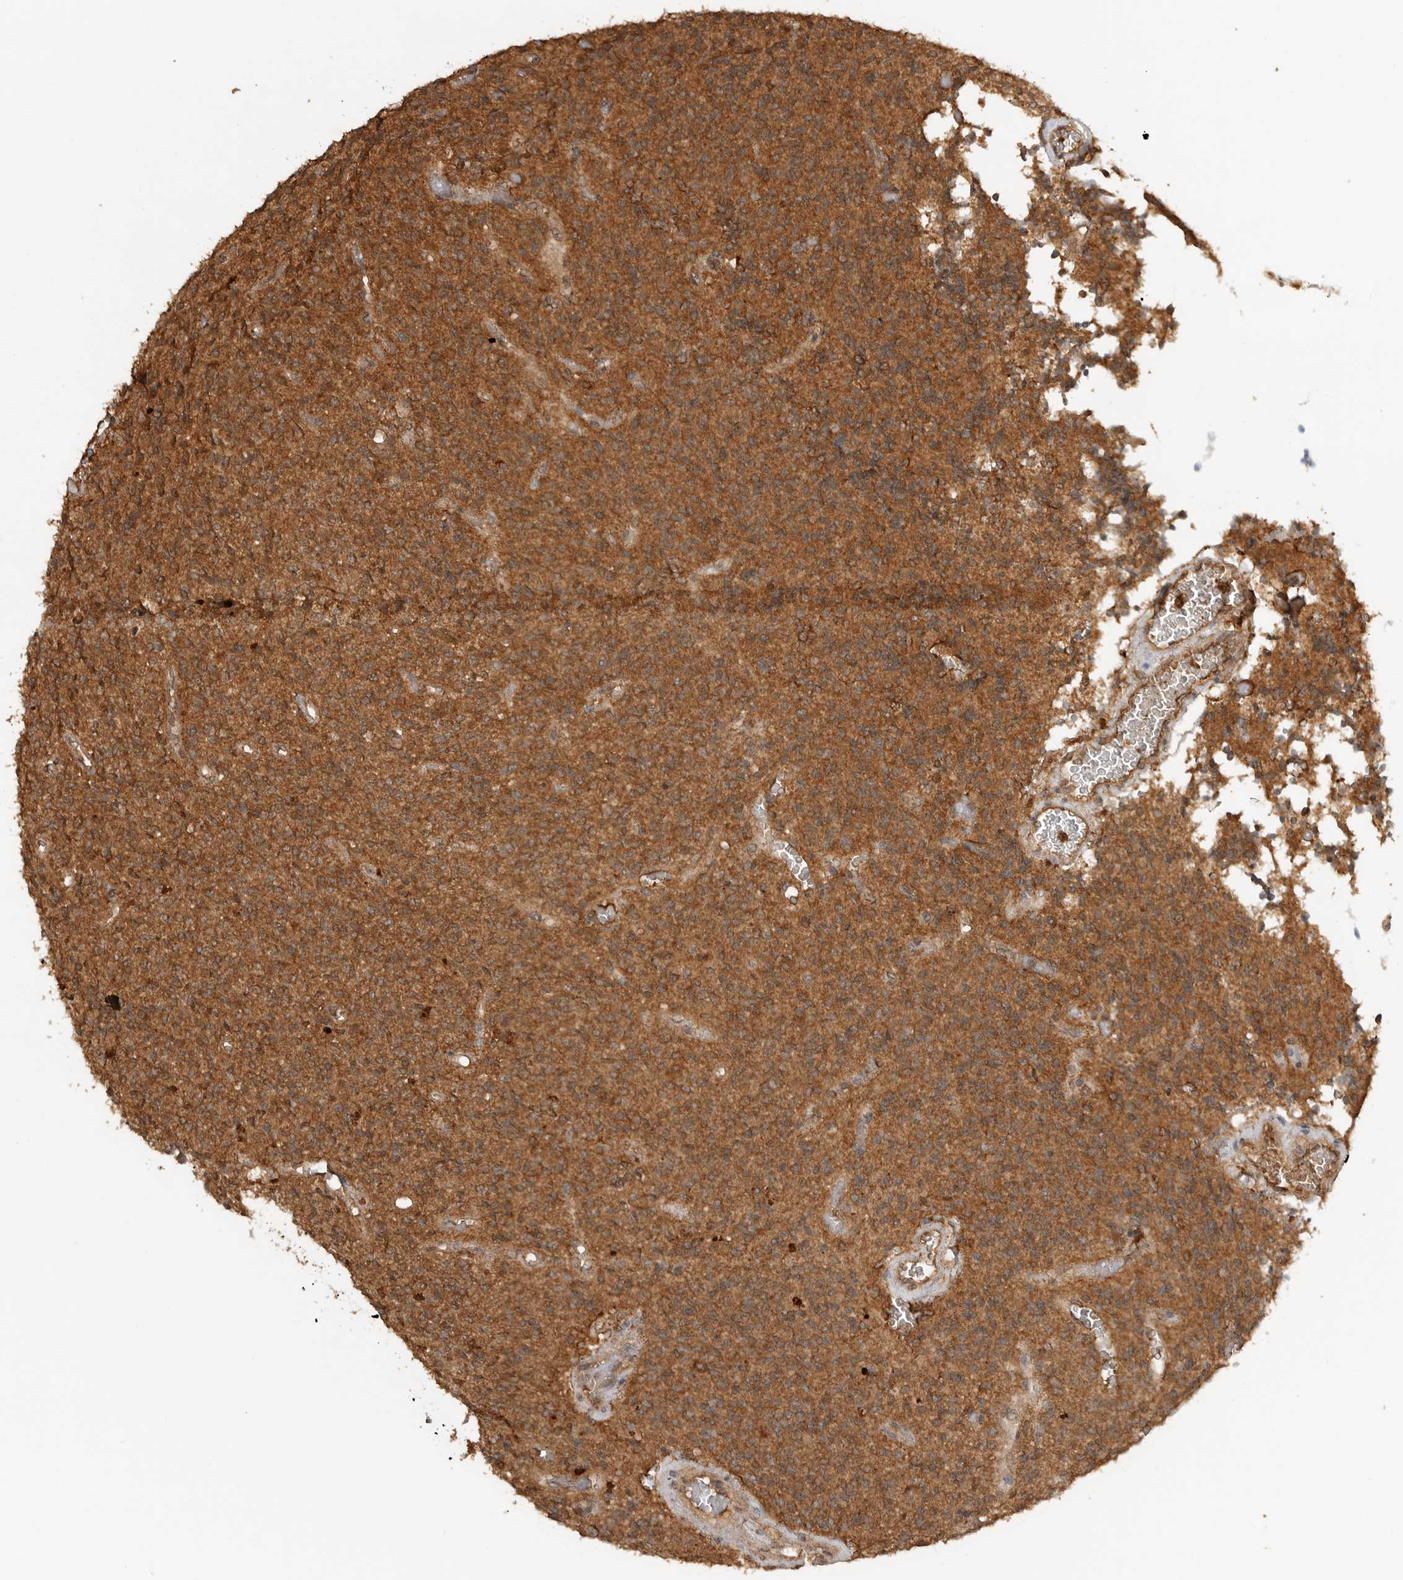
{"staining": {"intensity": "moderate", "quantity": ">75%", "location": "cytoplasmic/membranous"}, "tissue": "glioma", "cell_type": "Tumor cells", "image_type": "cancer", "snomed": [{"axis": "morphology", "description": "Glioma, malignant, High grade"}, {"axis": "topography", "description": "Brain"}], "caption": "Immunohistochemistry of glioma reveals medium levels of moderate cytoplasmic/membranous positivity in approximately >75% of tumor cells. (DAB IHC, brown staining for protein, blue staining for nuclei).", "gene": "ICOSLG", "patient": {"sex": "male", "age": 34}}